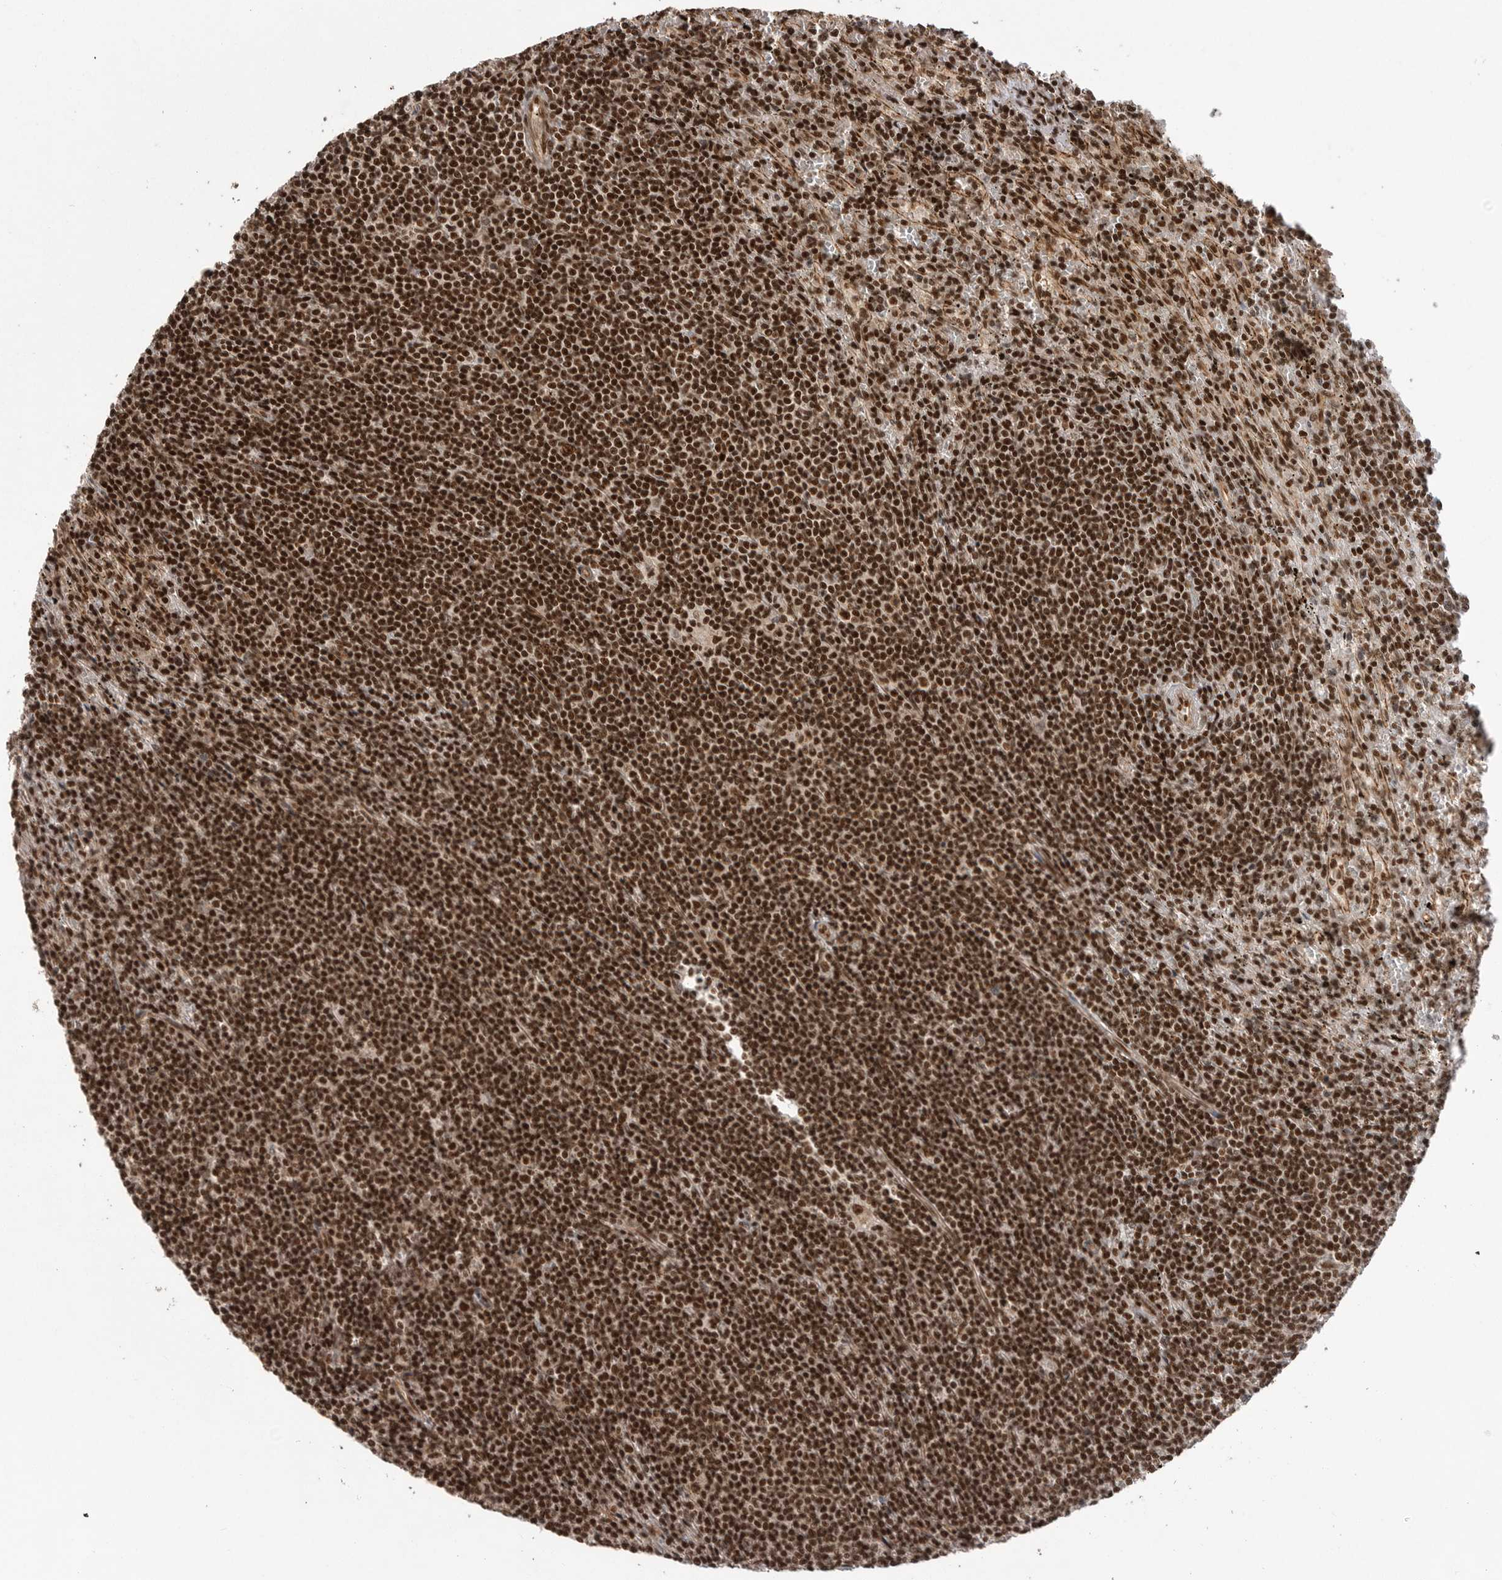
{"staining": {"intensity": "strong", "quantity": ">75%", "location": "nuclear"}, "tissue": "lymphoma", "cell_type": "Tumor cells", "image_type": "cancer", "snomed": [{"axis": "morphology", "description": "Malignant lymphoma, non-Hodgkin's type, Low grade"}, {"axis": "topography", "description": "Spleen"}], "caption": "Lymphoma tissue shows strong nuclear staining in approximately >75% of tumor cells The staining is performed using DAB (3,3'-diaminobenzidine) brown chromogen to label protein expression. The nuclei are counter-stained blue using hematoxylin.", "gene": "PPP1R8", "patient": {"sex": "male", "age": 76}}